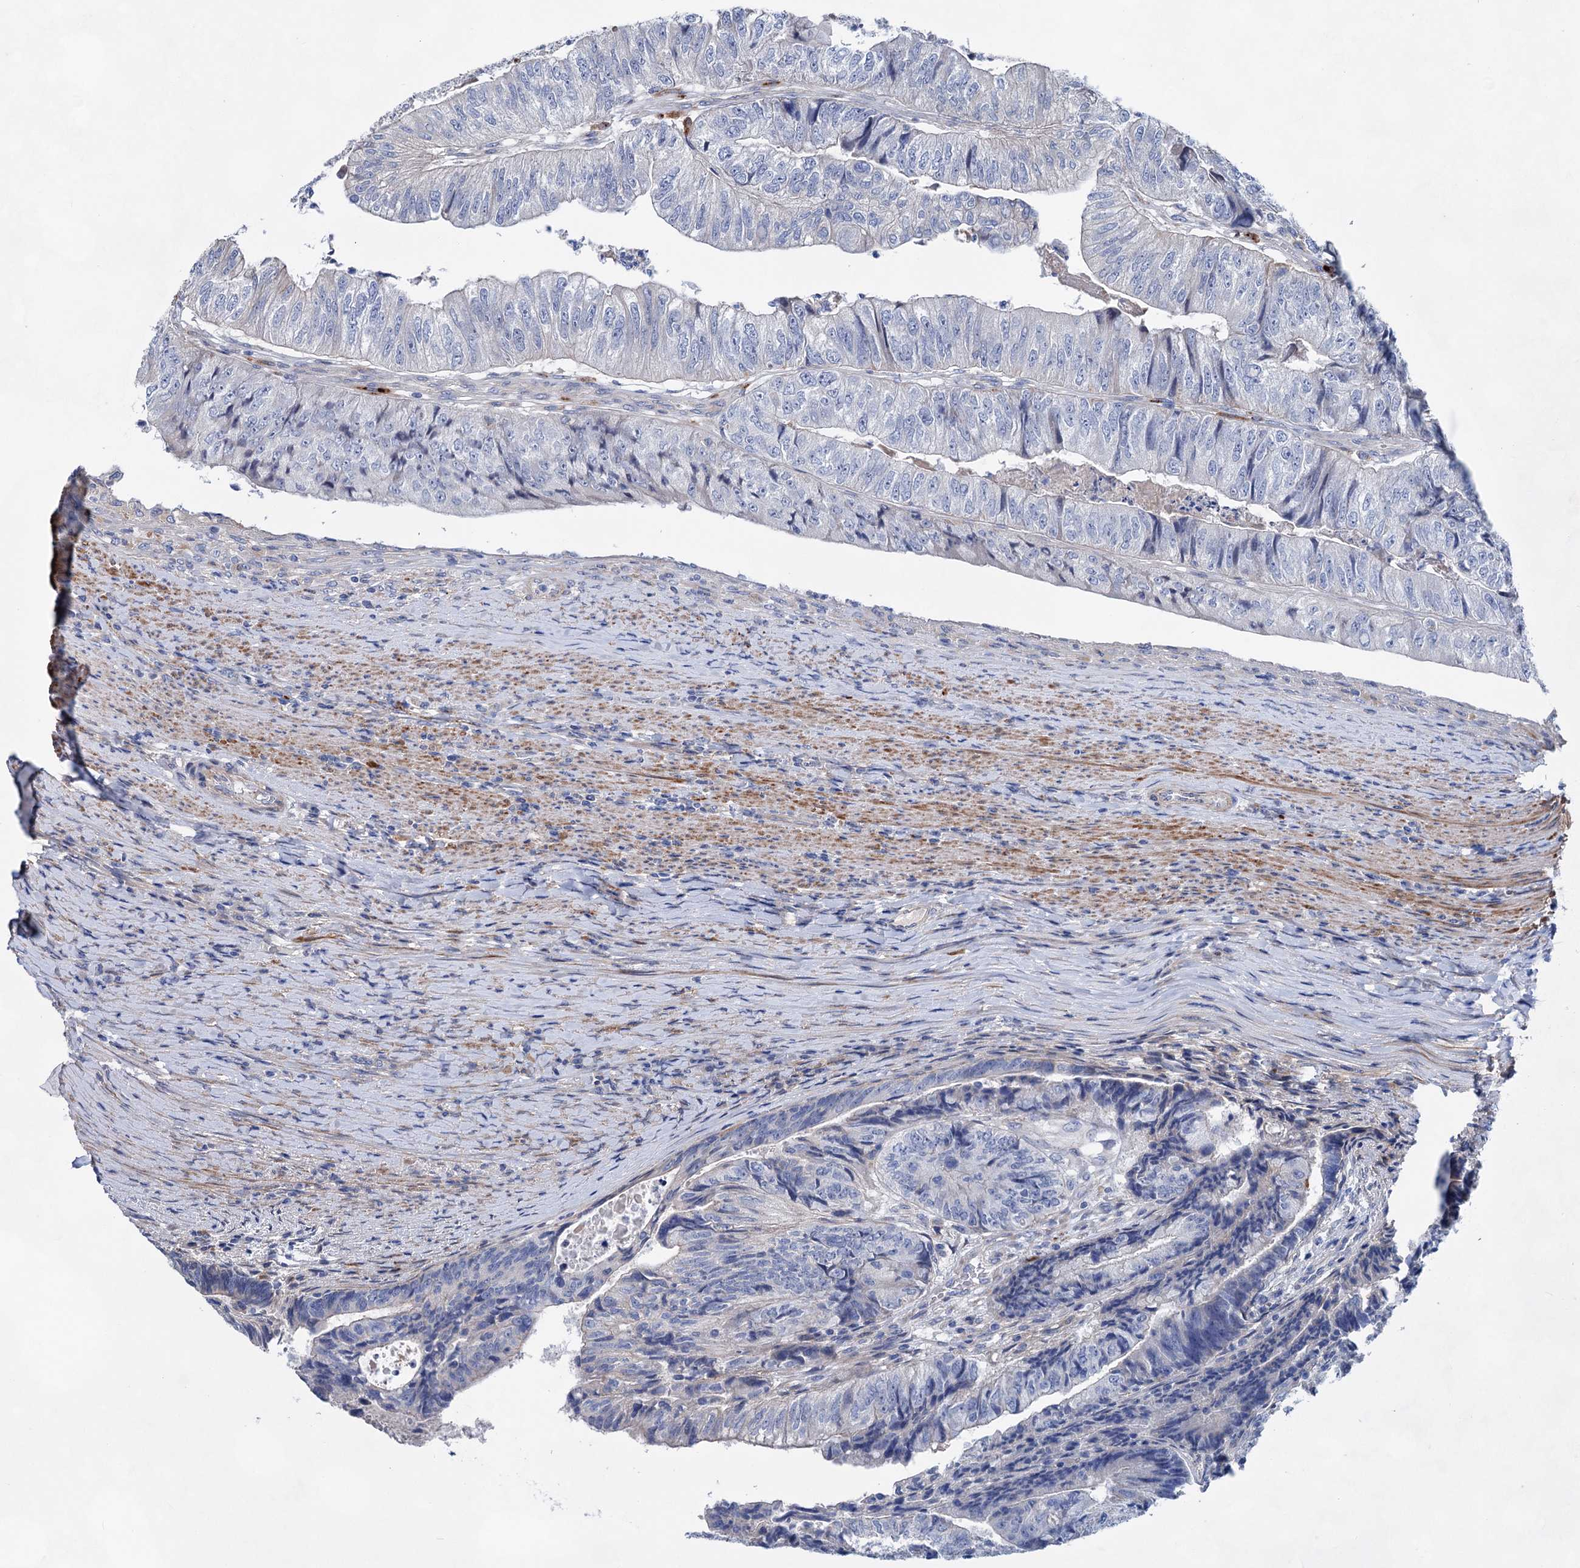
{"staining": {"intensity": "negative", "quantity": "none", "location": "none"}, "tissue": "colorectal cancer", "cell_type": "Tumor cells", "image_type": "cancer", "snomed": [{"axis": "morphology", "description": "Adenocarcinoma, NOS"}, {"axis": "topography", "description": "Colon"}], "caption": "The immunohistochemistry image has no significant staining in tumor cells of colorectal cancer (adenocarcinoma) tissue. Brightfield microscopy of IHC stained with DAB (3,3'-diaminobenzidine) (brown) and hematoxylin (blue), captured at high magnification.", "gene": "GPR155", "patient": {"sex": "female", "age": 67}}